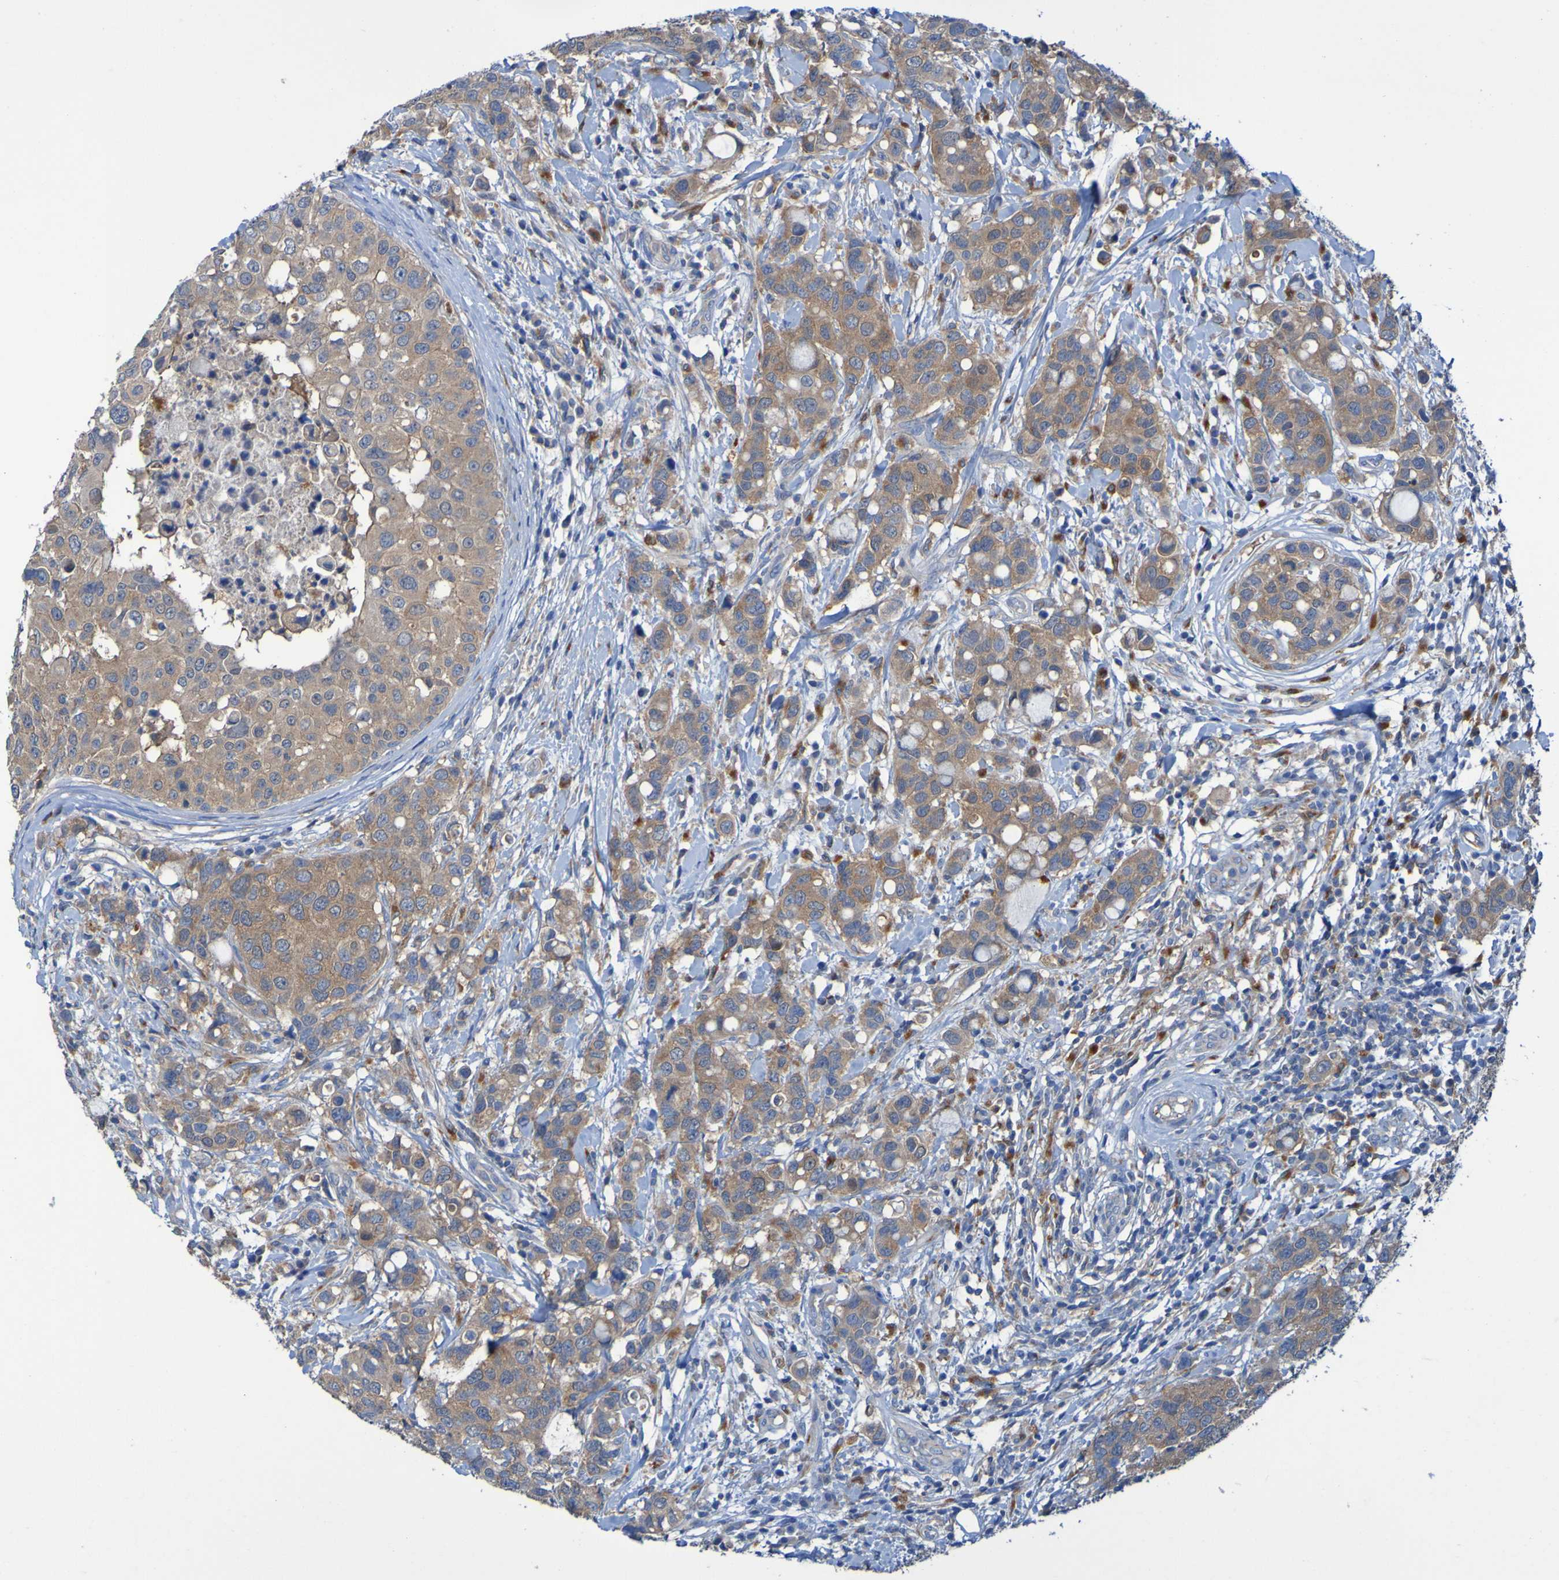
{"staining": {"intensity": "moderate", "quantity": ">75%", "location": "cytoplasmic/membranous"}, "tissue": "breast cancer", "cell_type": "Tumor cells", "image_type": "cancer", "snomed": [{"axis": "morphology", "description": "Duct carcinoma"}, {"axis": "topography", "description": "Breast"}], "caption": "A photomicrograph showing moderate cytoplasmic/membranous expression in approximately >75% of tumor cells in breast cancer (infiltrating ductal carcinoma), as visualized by brown immunohistochemical staining.", "gene": "ARHGEF16", "patient": {"sex": "female", "age": 27}}